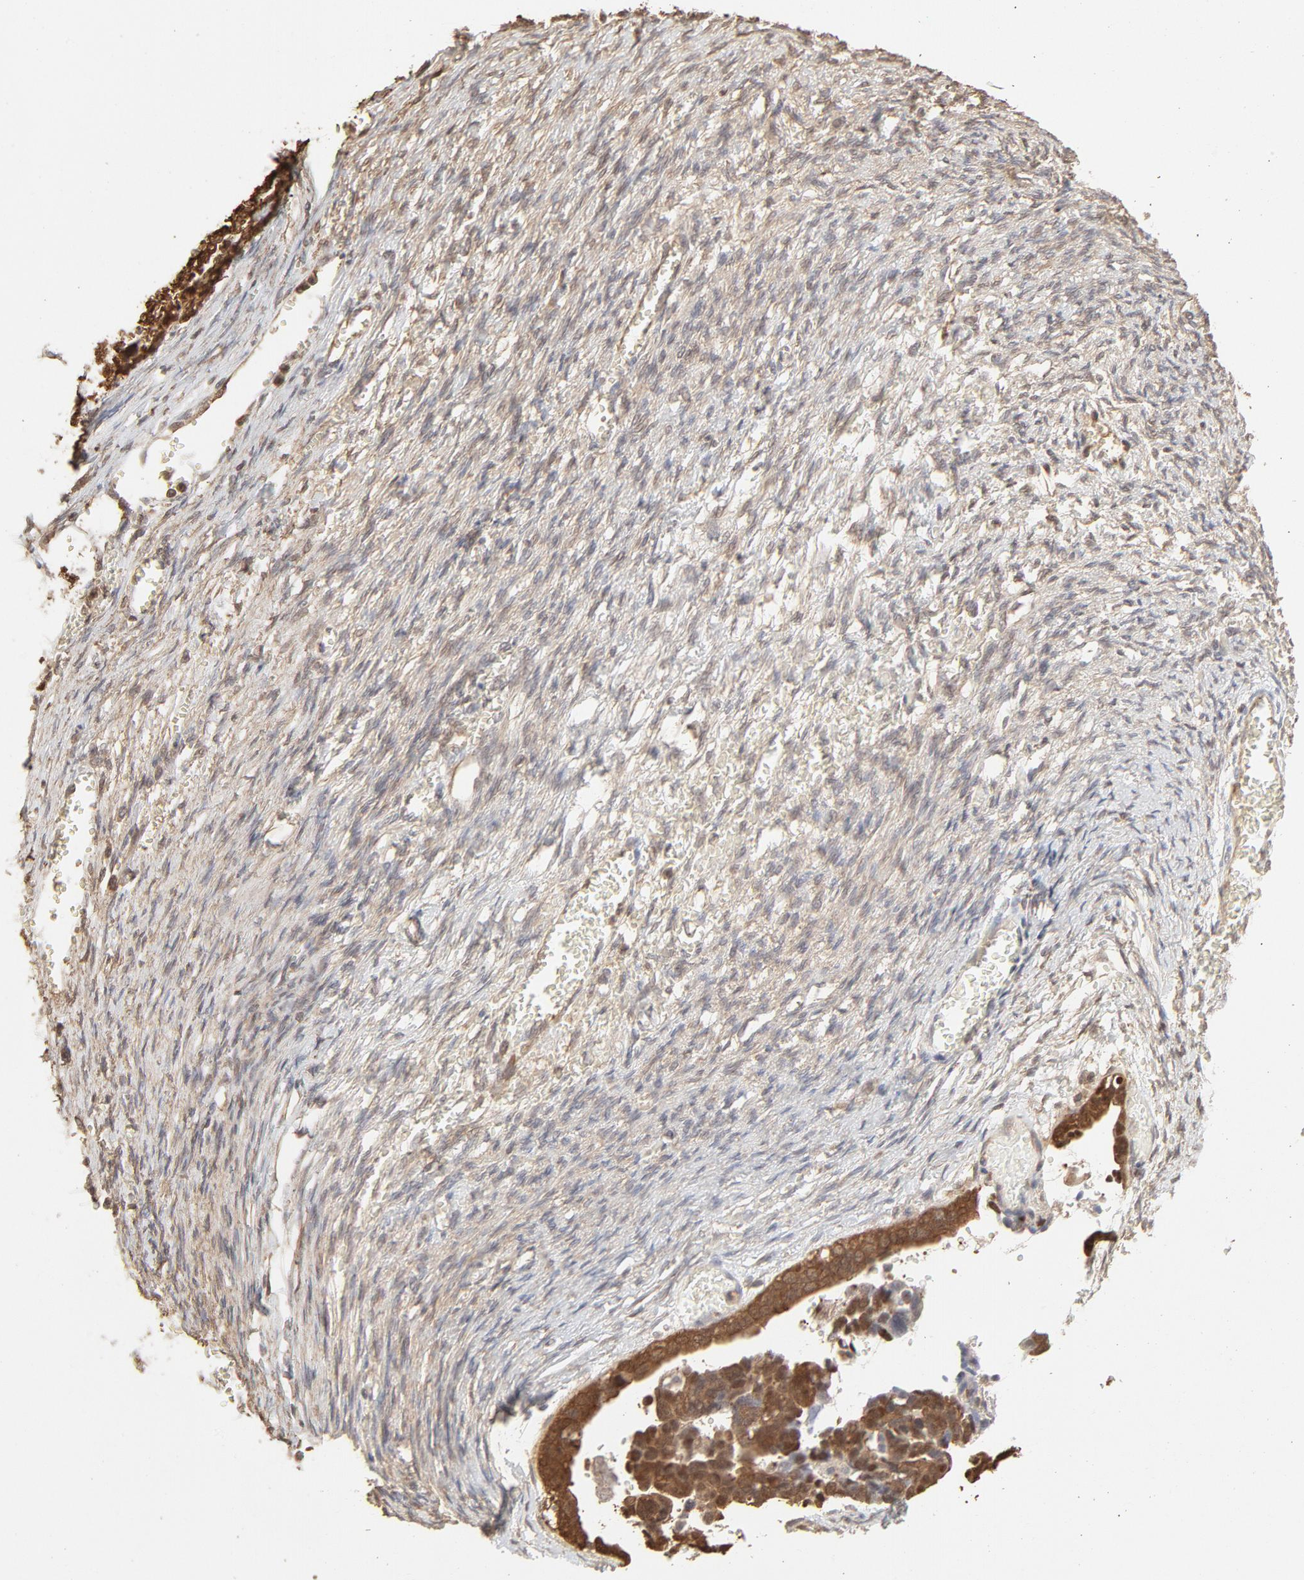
{"staining": {"intensity": "moderate", "quantity": ">75%", "location": "cytoplasmic/membranous"}, "tissue": "ovarian cancer", "cell_type": "Tumor cells", "image_type": "cancer", "snomed": [{"axis": "morphology", "description": "Cystadenocarcinoma, serous, NOS"}, {"axis": "topography", "description": "Ovary"}], "caption": "Brown immunohistochemical staining in human ovarian cancer reveals moderate cytoplasmic/membranous expression in about >75% of tumor cells. (IHC, brightfield microscopy, high magnification).", "gene": "PPP2CA", "patient": {"sex": "female", "age": 69}}